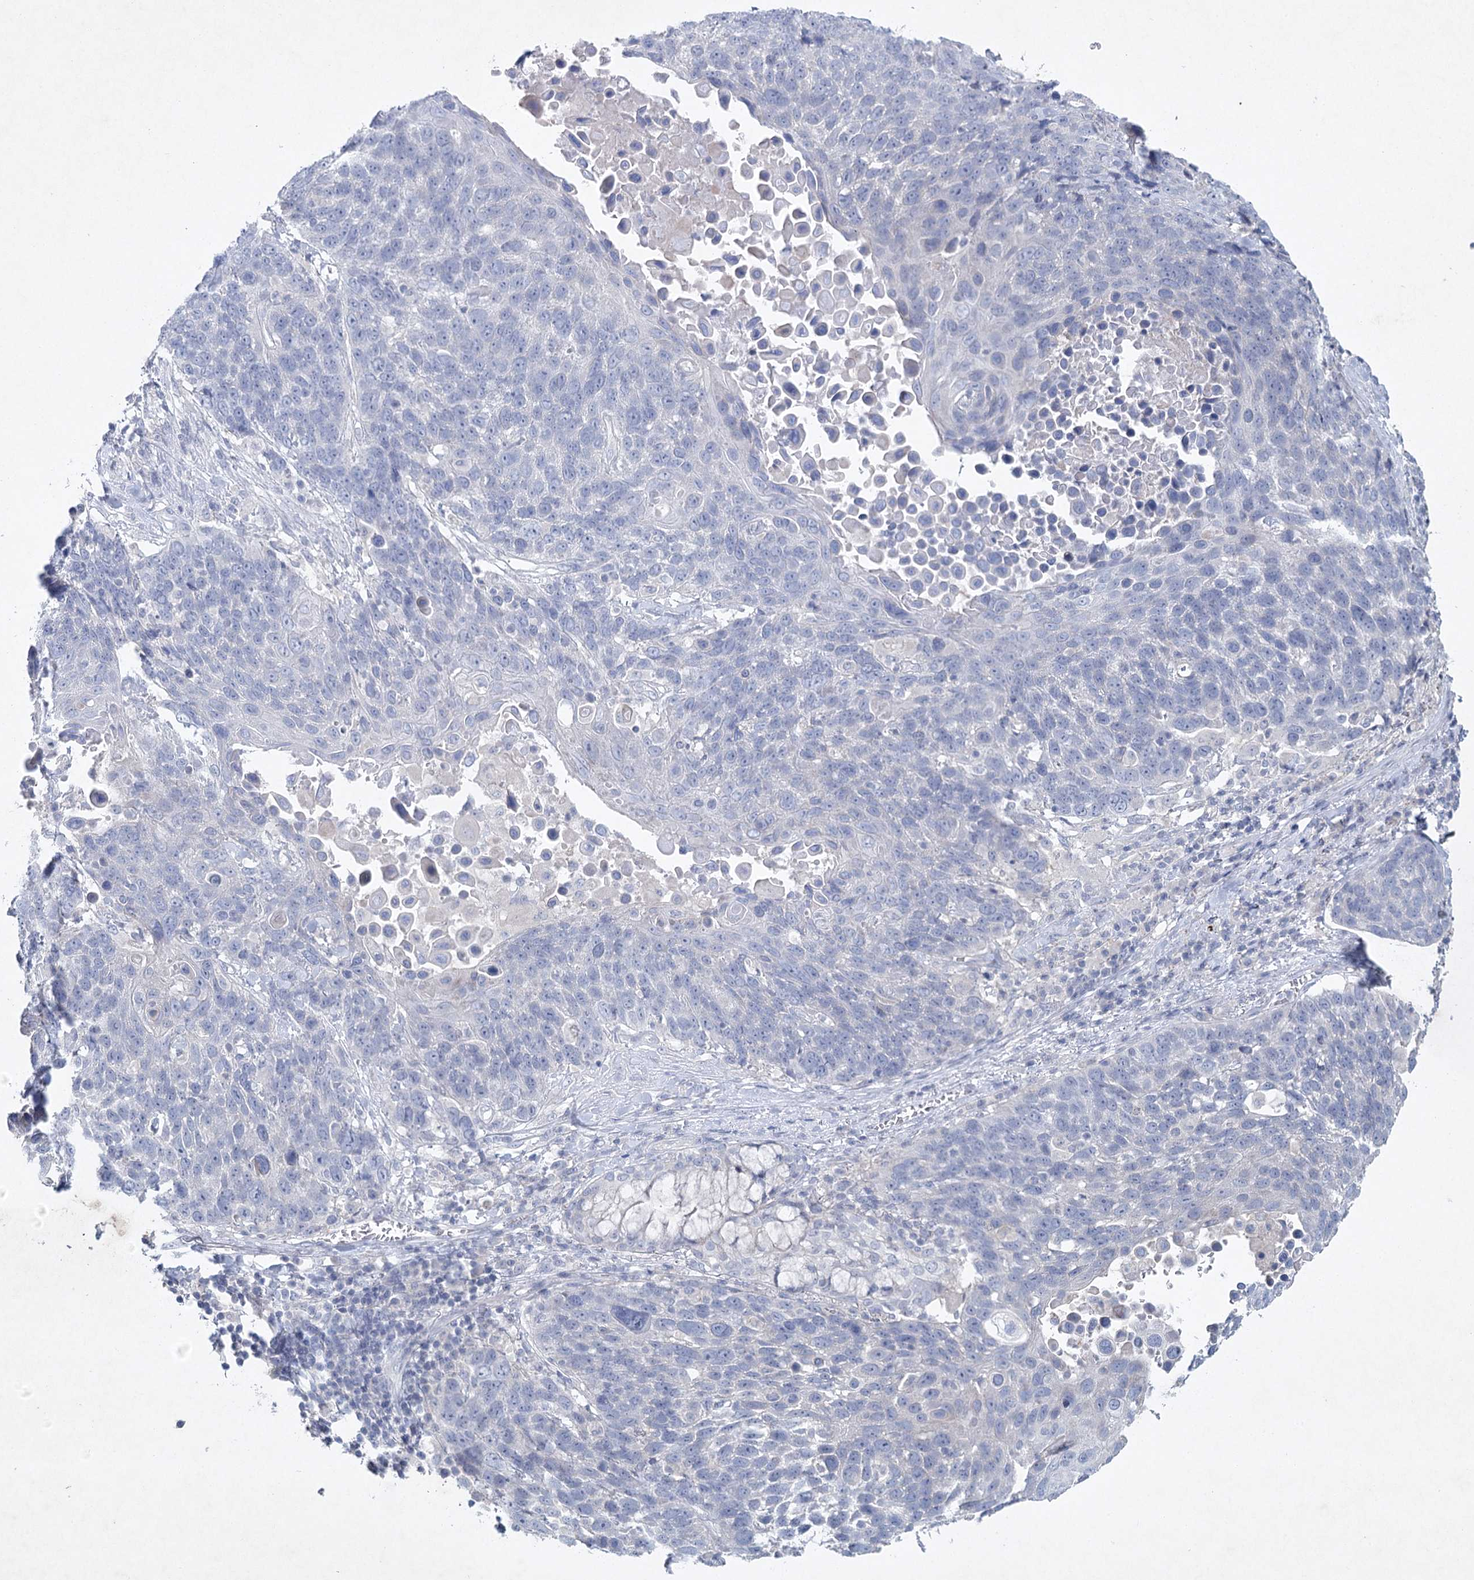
{"staining": {"intensity": "negative", "quantity": "none", "location": "none"}, "tissue": "lung cancer", "cell_type": "Tumor cells", "image_type": "cancer", "snomed": [{"axis": "morphology", "description": "Squamous cell carcinoma, NOS"}, {"axis": "topography", "description": "Lung"}], "caption": "A histopathology image of human lung cancer is negative for staining in tumor cells. Brightfield microscopy of IHC stained with DAB (3,3'-diaminobenzidine) (brown) and hematoxylin (blue), captured at high magnification.", "gene": "MAP3K13", "patient": {"sex": "male", "age": 66}}